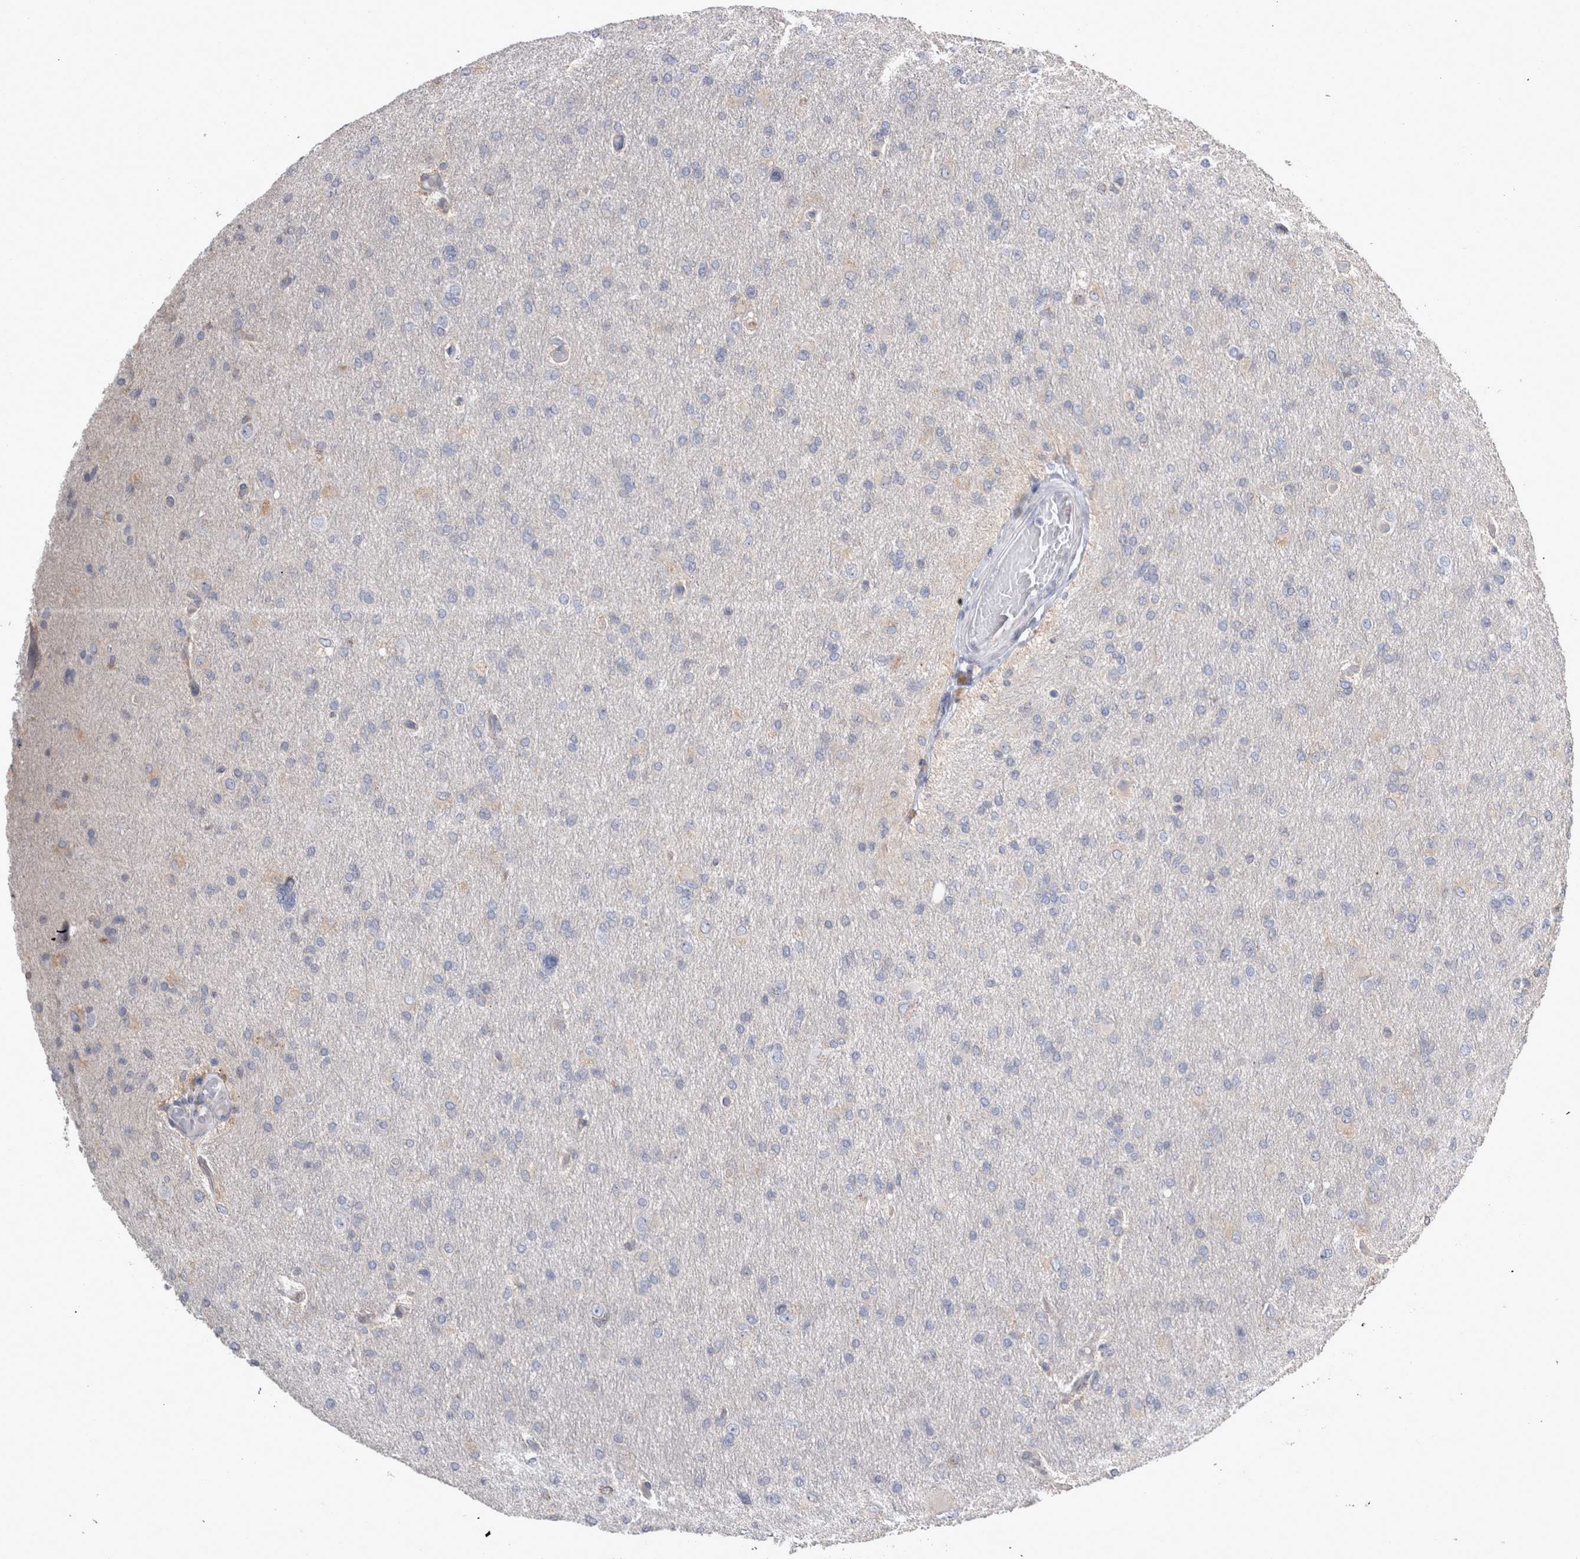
{"staining": {"intensity": "negative", "quantity": "none", "location": "none"}, "tissue": "glioma", "cell_type": "Tumor cells", "image_type": "cancer", "snomed": [{"axis": "morphology", "description": "Glioma, malignant, High grade"}, {"axis": "topography", "description": "Cerebral cortex"}], "caption": "The histopathology image reveals no significant staining in tumor cells of malignant high-grade glioma.", "gene": "TCAP", "patient": {"sex": "female", "age": 36}}